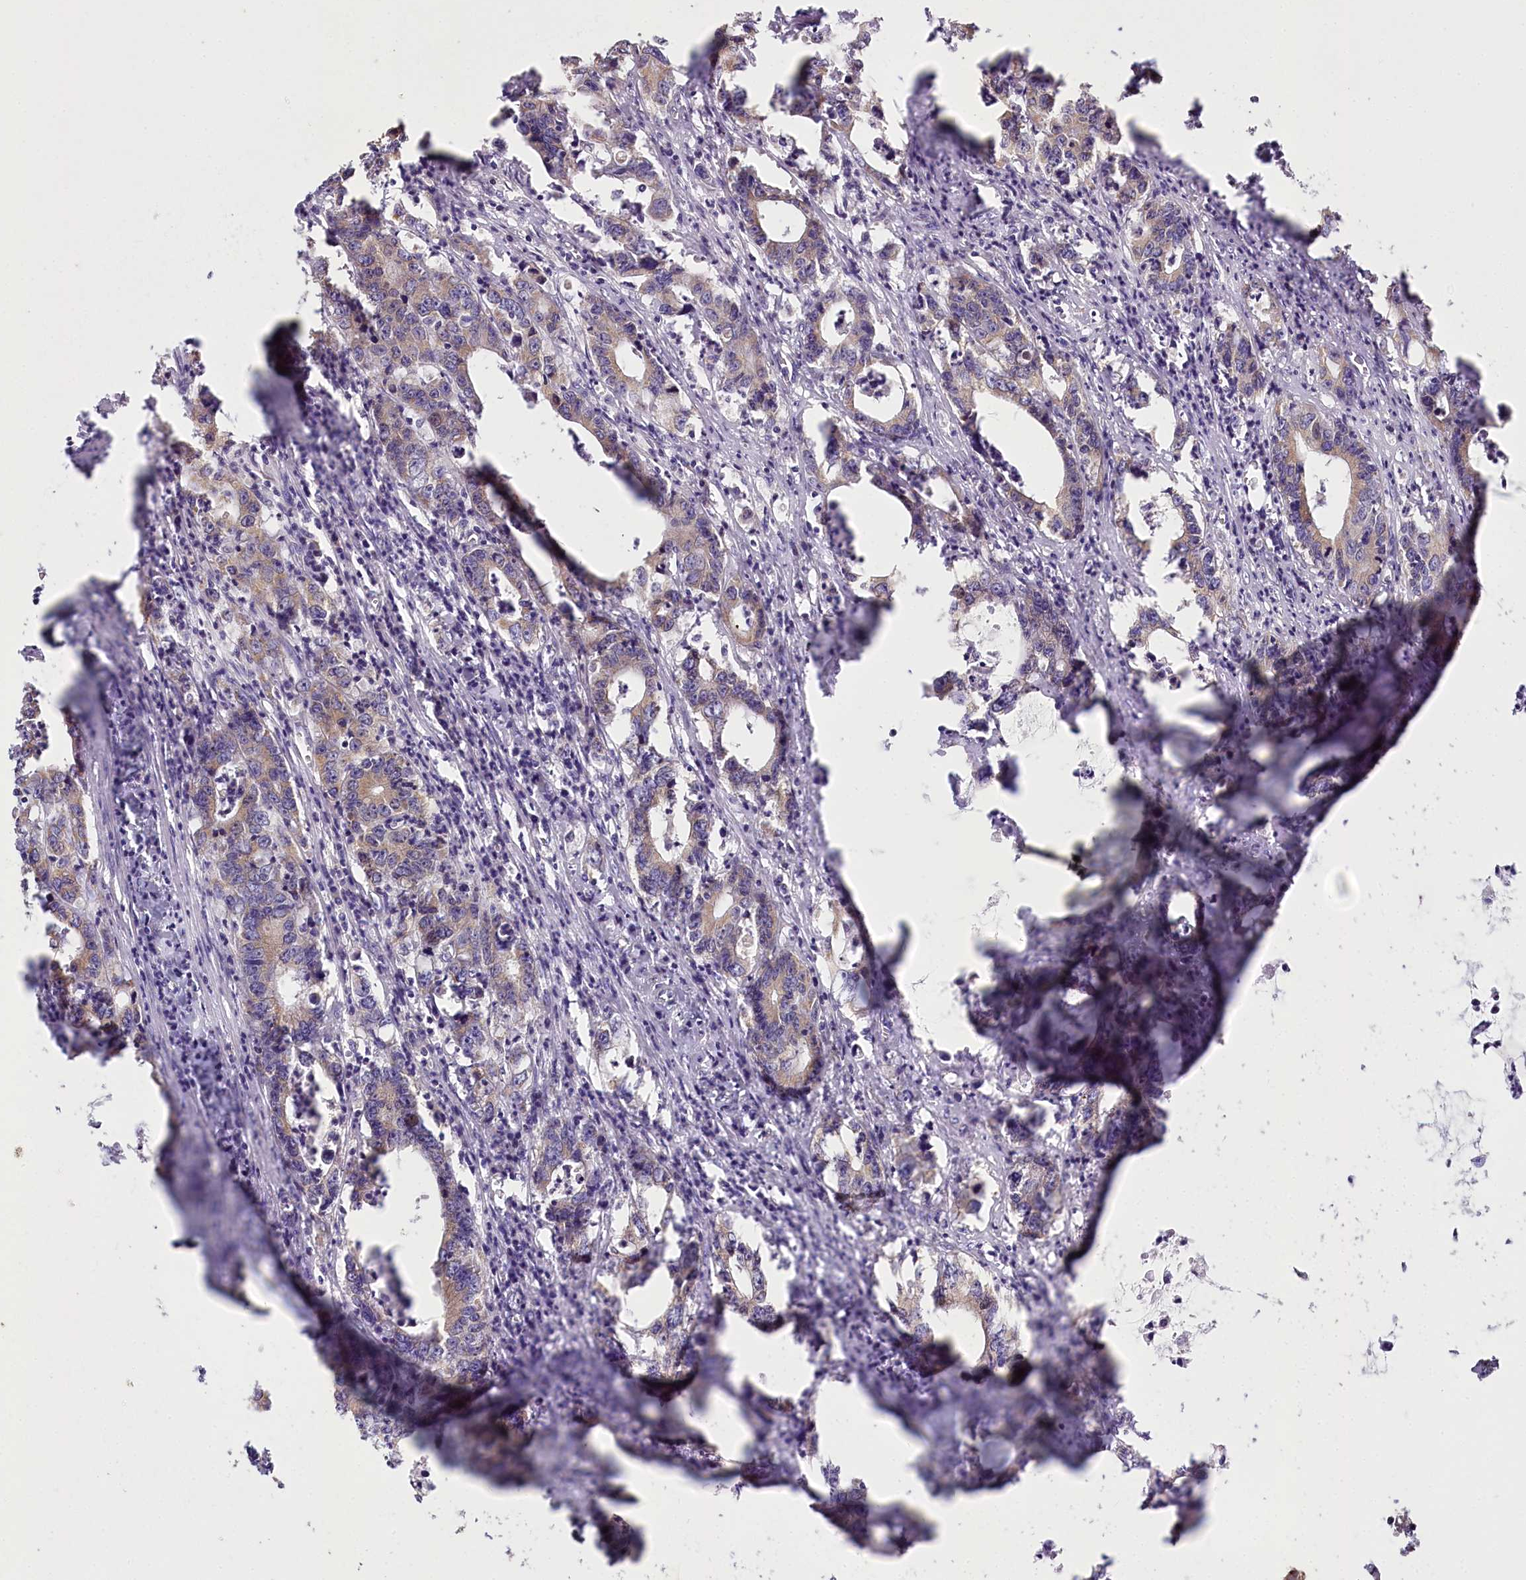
{"staining": {"intensity": "negative", "quantity": "none", "location": "none"}, "tissue": "colorectal cancer", "cell_type": "Tumor cells", "image_type": "cancer", "snomed": [{"axis": "morphology", "description": "Adenocarcinoma, NOS"}, {"axis": "topography", "description": "Colon"}], "caption": "High magnification brightfield microscopy of colorectal adenocarcinoma stained with DAB (3,3'-diaminobenzidine) (brown) and counterstained with hematoxylin (blue): tumor cells show no significant expression. (DAB immunohistochemistry visualized using brightfield microscopy, high magnification).", "gene": "ACOX2", "patient": {"sex": "female", "age": 75}}